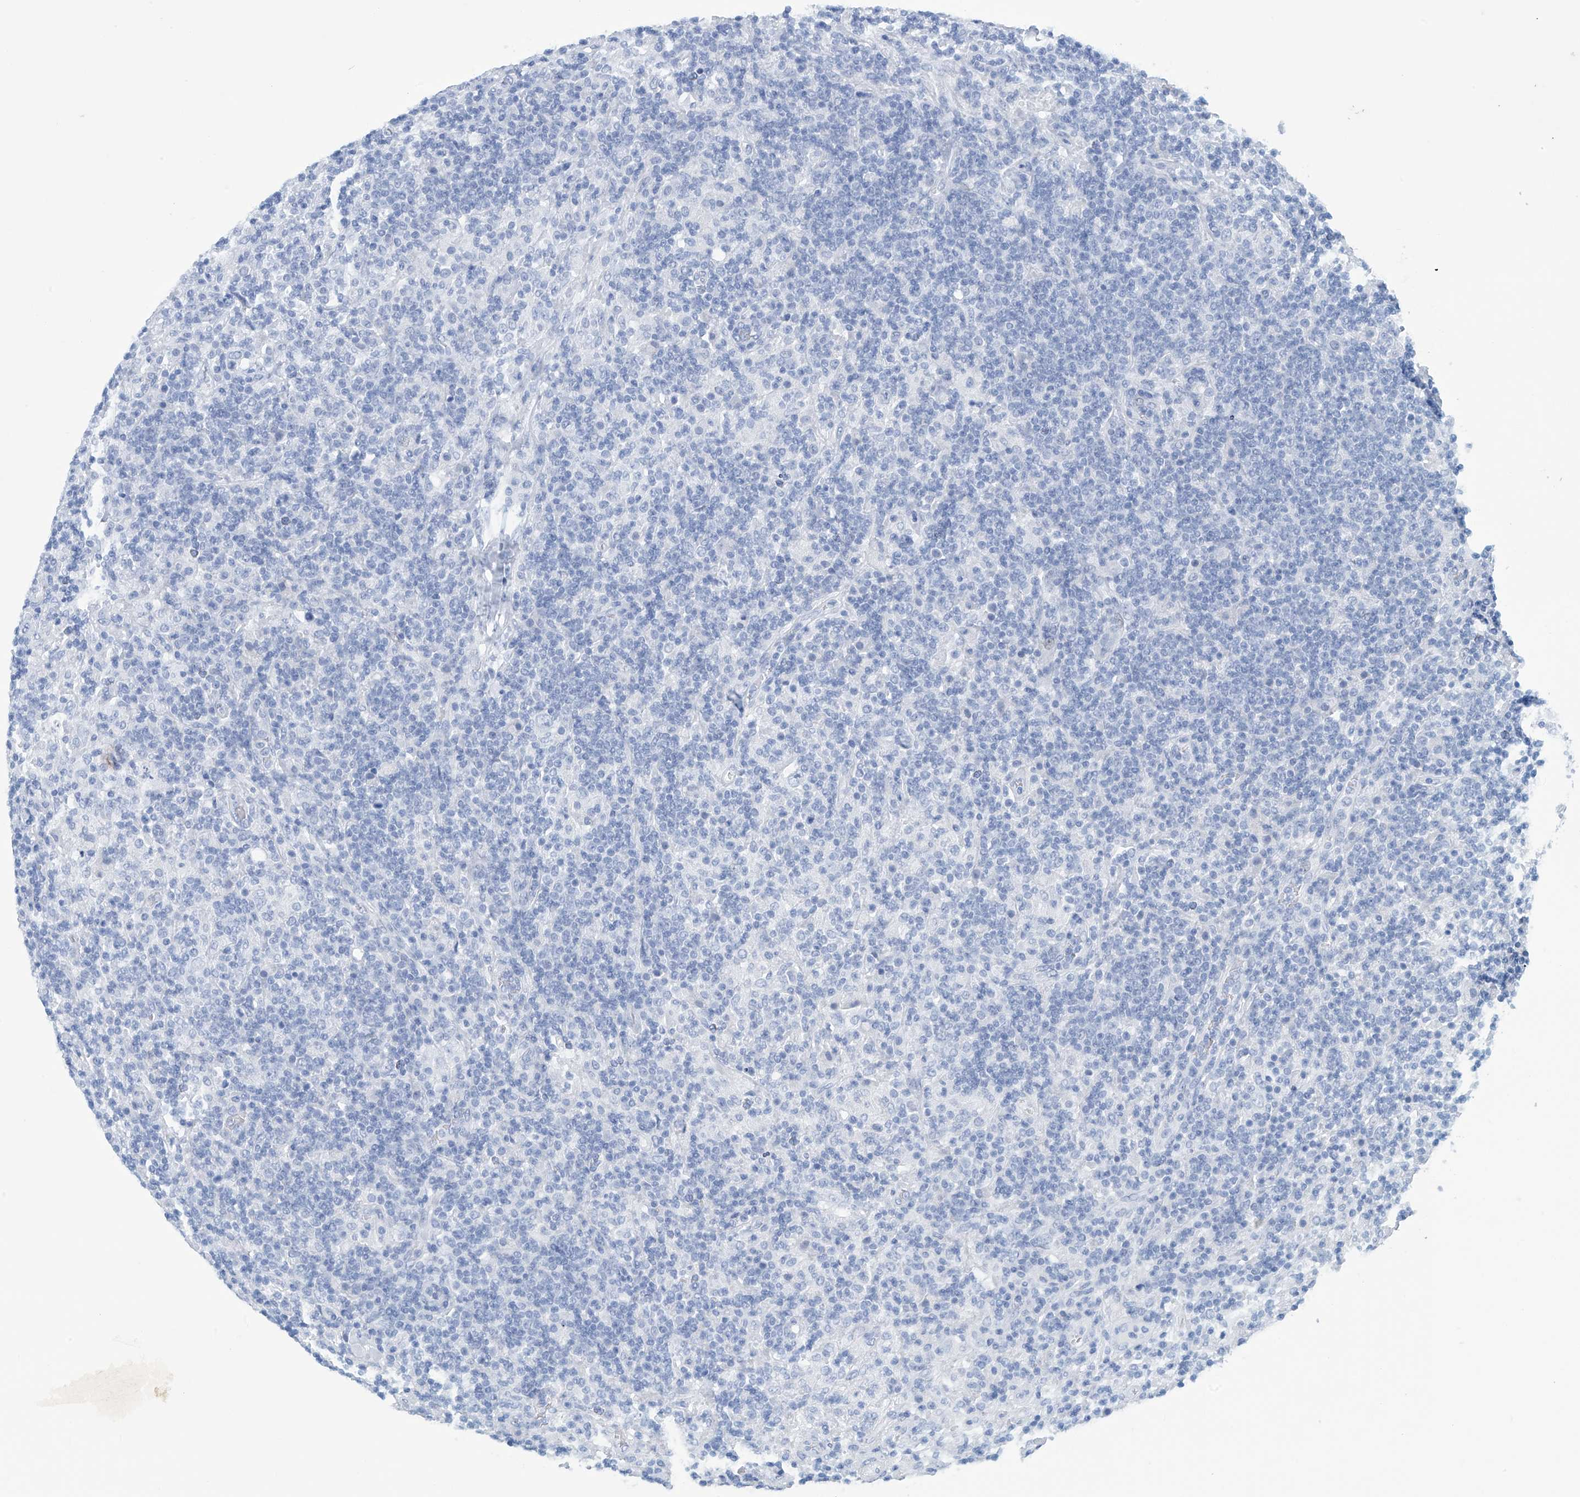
{"staining": {"intensity": "negative", "quantity": "none", "location": "none"}, "tissue": "lymphoma", "cell_type": "Tumor cells", "image_type": "cancer", "snomed": [{"axis": "morphology", "description": "Hodgkin's disease, NOS"}, {"axis": "topography", "description": "Lymph node"}], "caption": "Tumor cells show no significant positivity in lymphoma. The staining is performed using DAB (3,3'-diaminobenzidine) brown chromogen with nuclei counter-stained in using hematoxylin.", "gene": "DSP", "patient": {"sex": "male", "age": 70}}